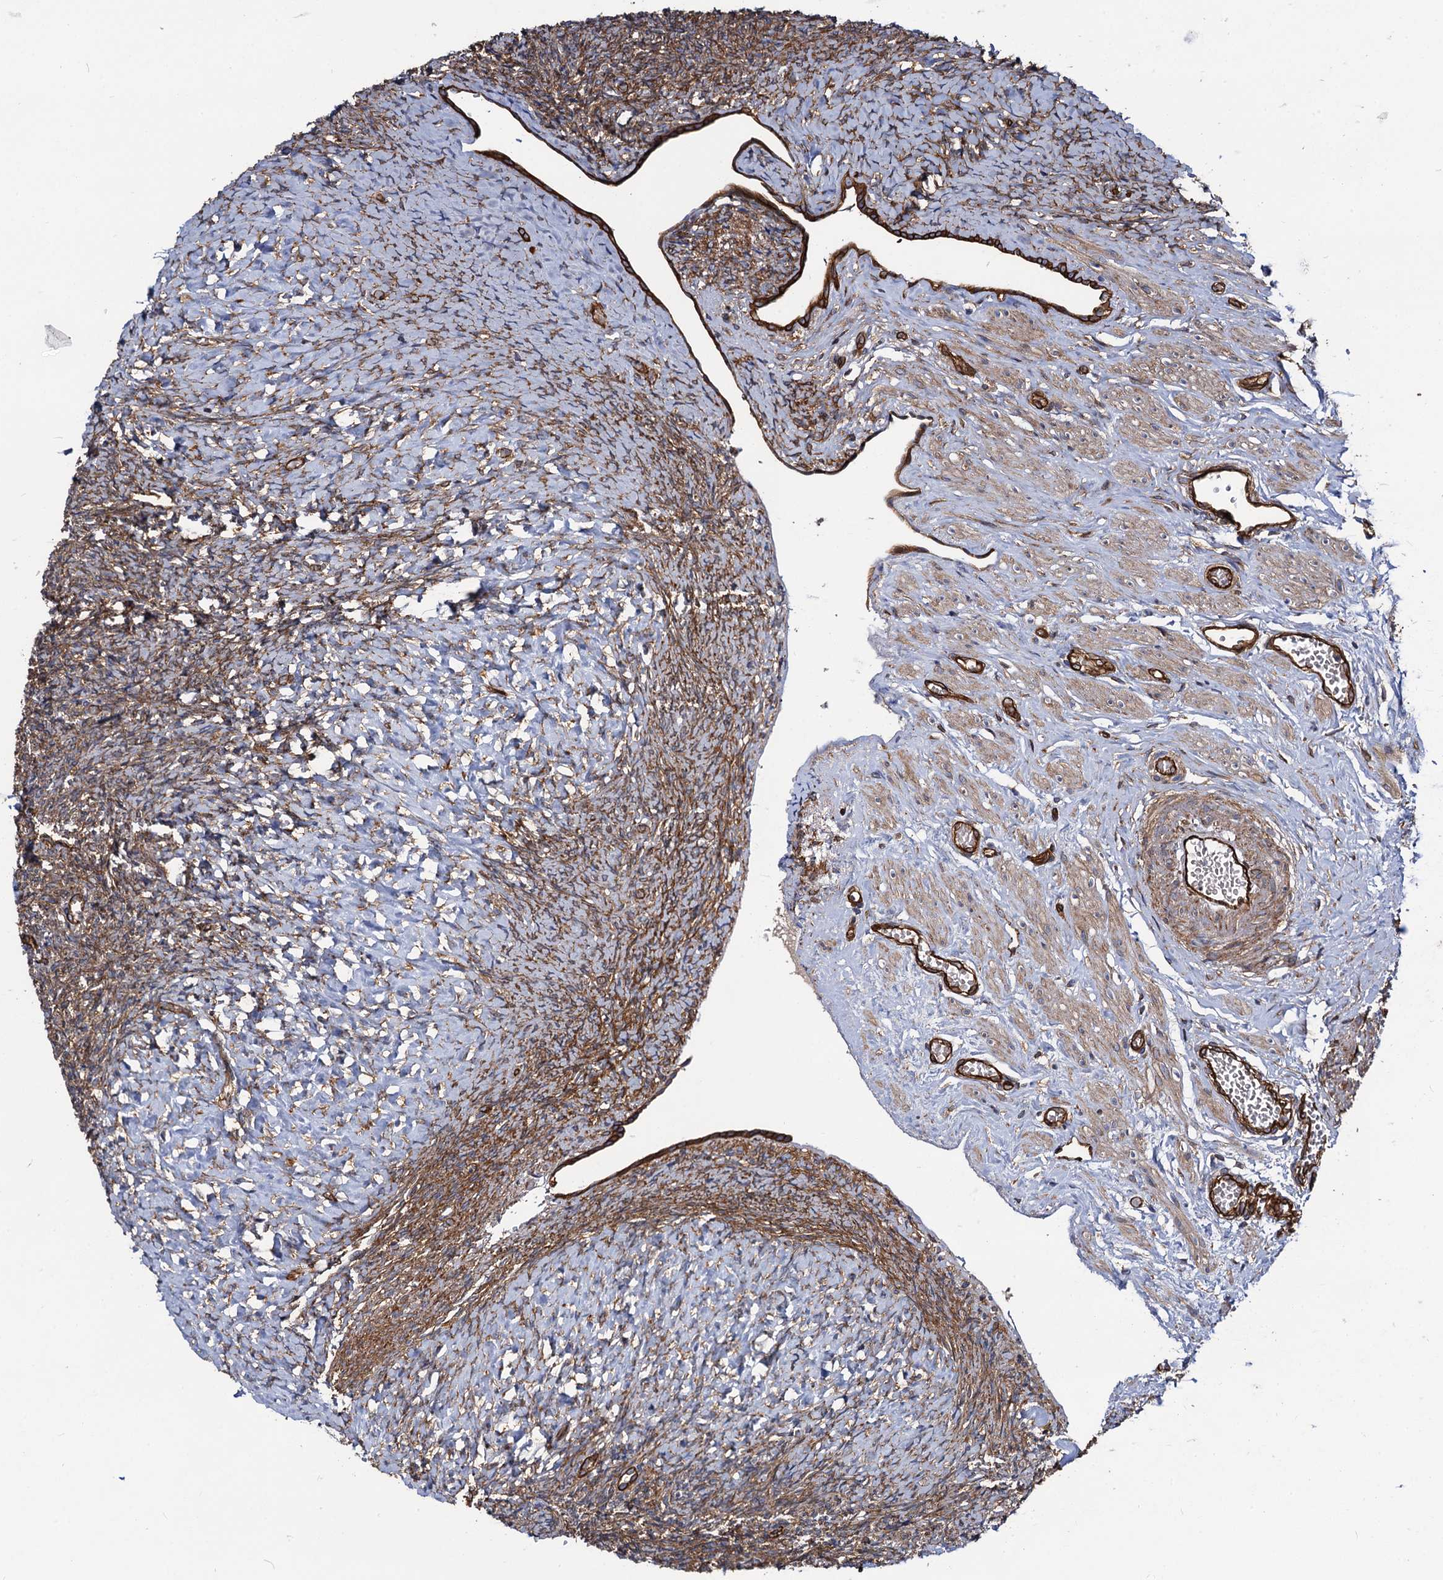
{"staining": {"intensity": "moderate", "quantity": ">75%", "location": "cytoplasmic/membranous"}, "tissue": "ovary", "cell_type": "Ovarian stroma cells", "image_type": "normal", "snomed": [{"axis": "morphology", "description": "Normal tissue, NOS"}, {"axis": "topography", "description": "Ovary"}], "caption": "A high-resolution photomicrograph shows immunohistochemistry (IHC) staining of normal ovary, which demonstrates moderate cytoplasmic/membranous positivity in about >75% of ovarian stroma cells.", "gene": "CIP2A", "patient": {"sex": "female", "age": 41}}